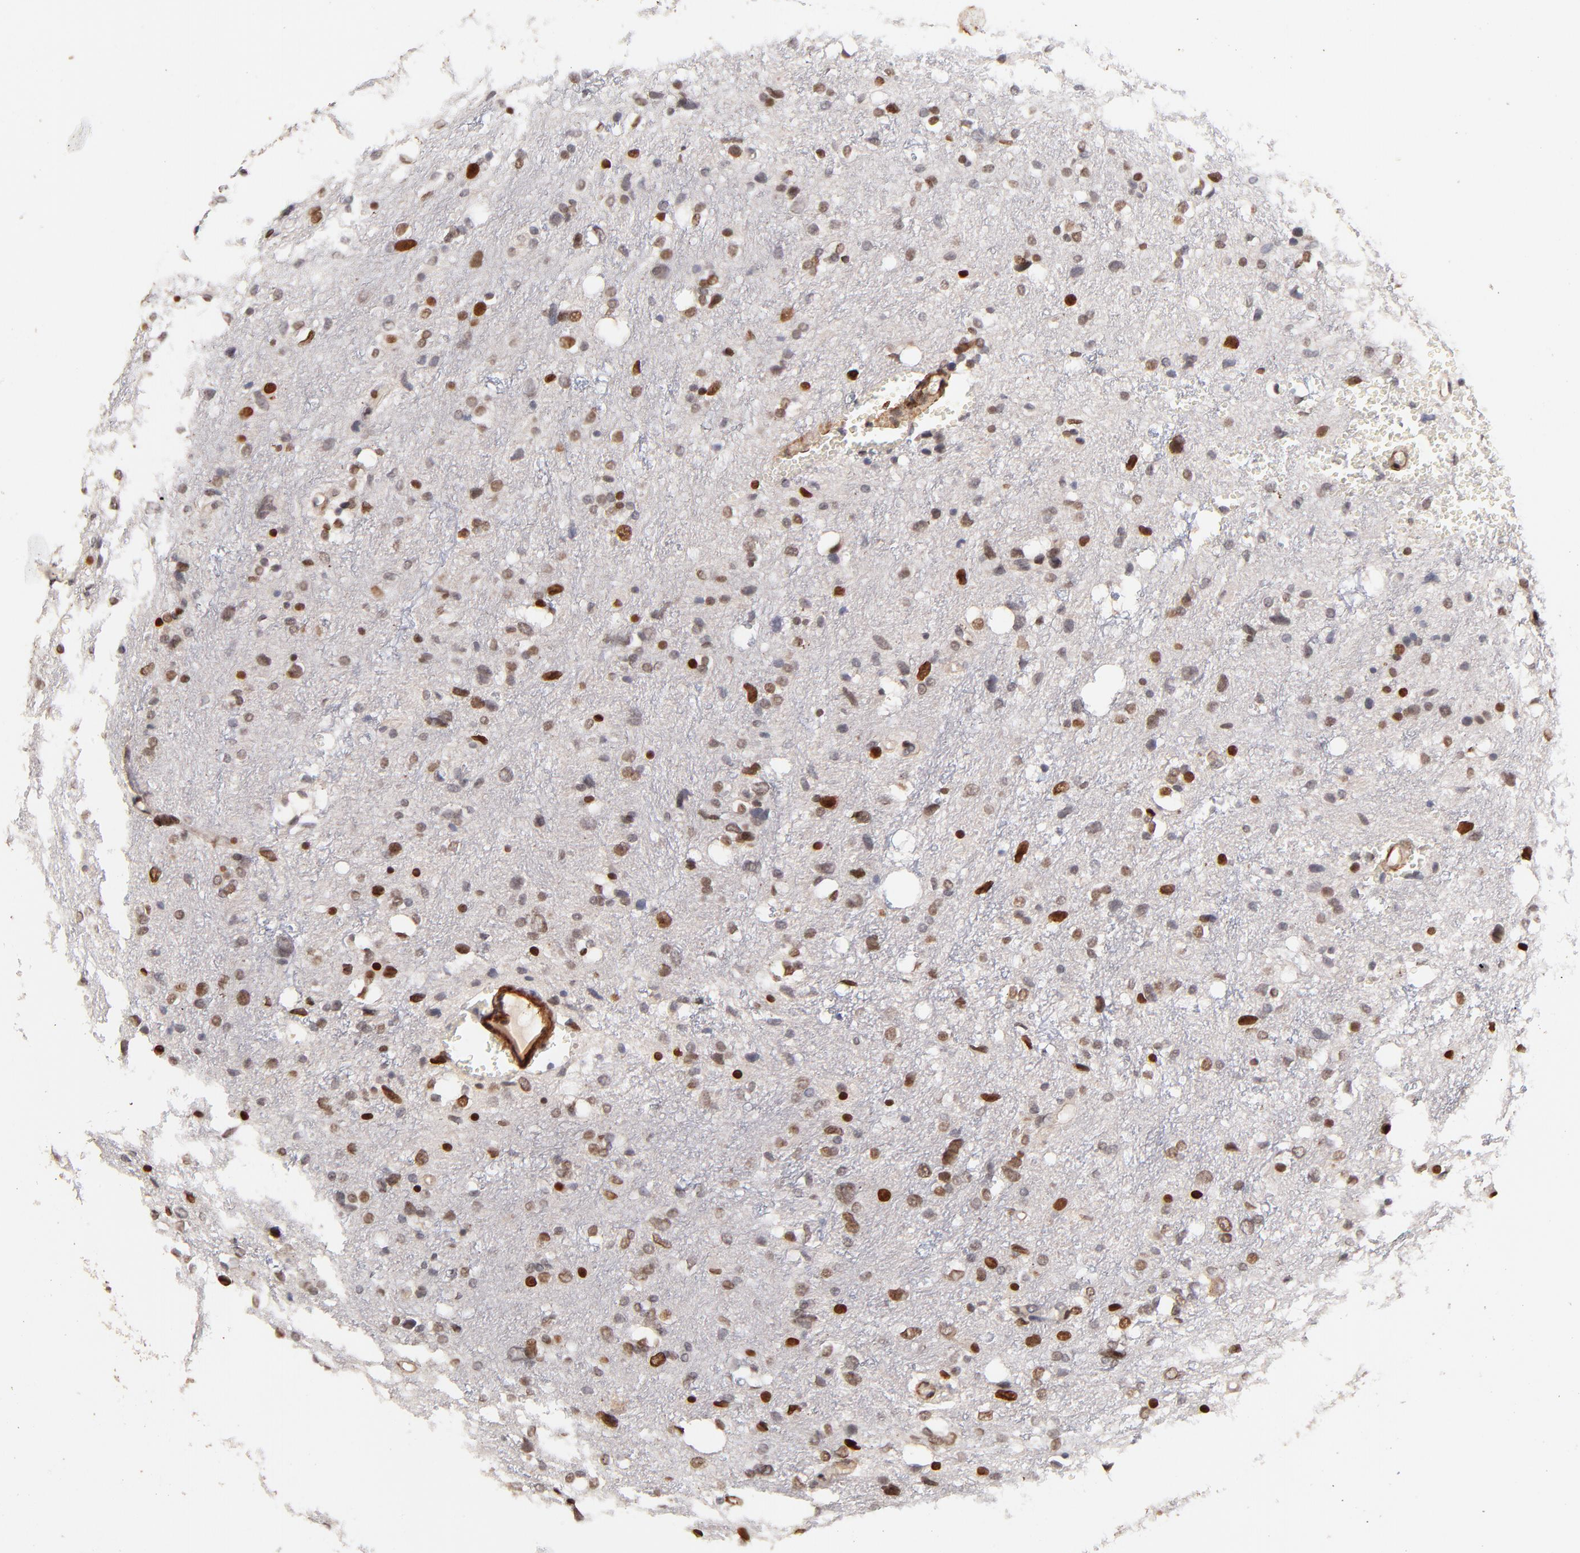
{"staining": {"intensity": "moderate", "quantity": "25%-75%", "location": "nuclear"}, "tissue": "glioma", "cell_type": "Tumor cells", "image_type": "cancer", "snomed": [{"axis": "morphology", "description": "Glioma, malignant, High grade"}, {"axis": "topography", "description": "Brain"}], "caption": "IHC of human malignant high-grade glioma demonstrates medium levels of moderate nuclear staining in approximately 25%-75% of tumor cells. Immunohistochemistry stains the protein in brown and the nuclei are stained blue.", "gene": "ZFP92", "patient": {"sex": "female", "age": 59}}